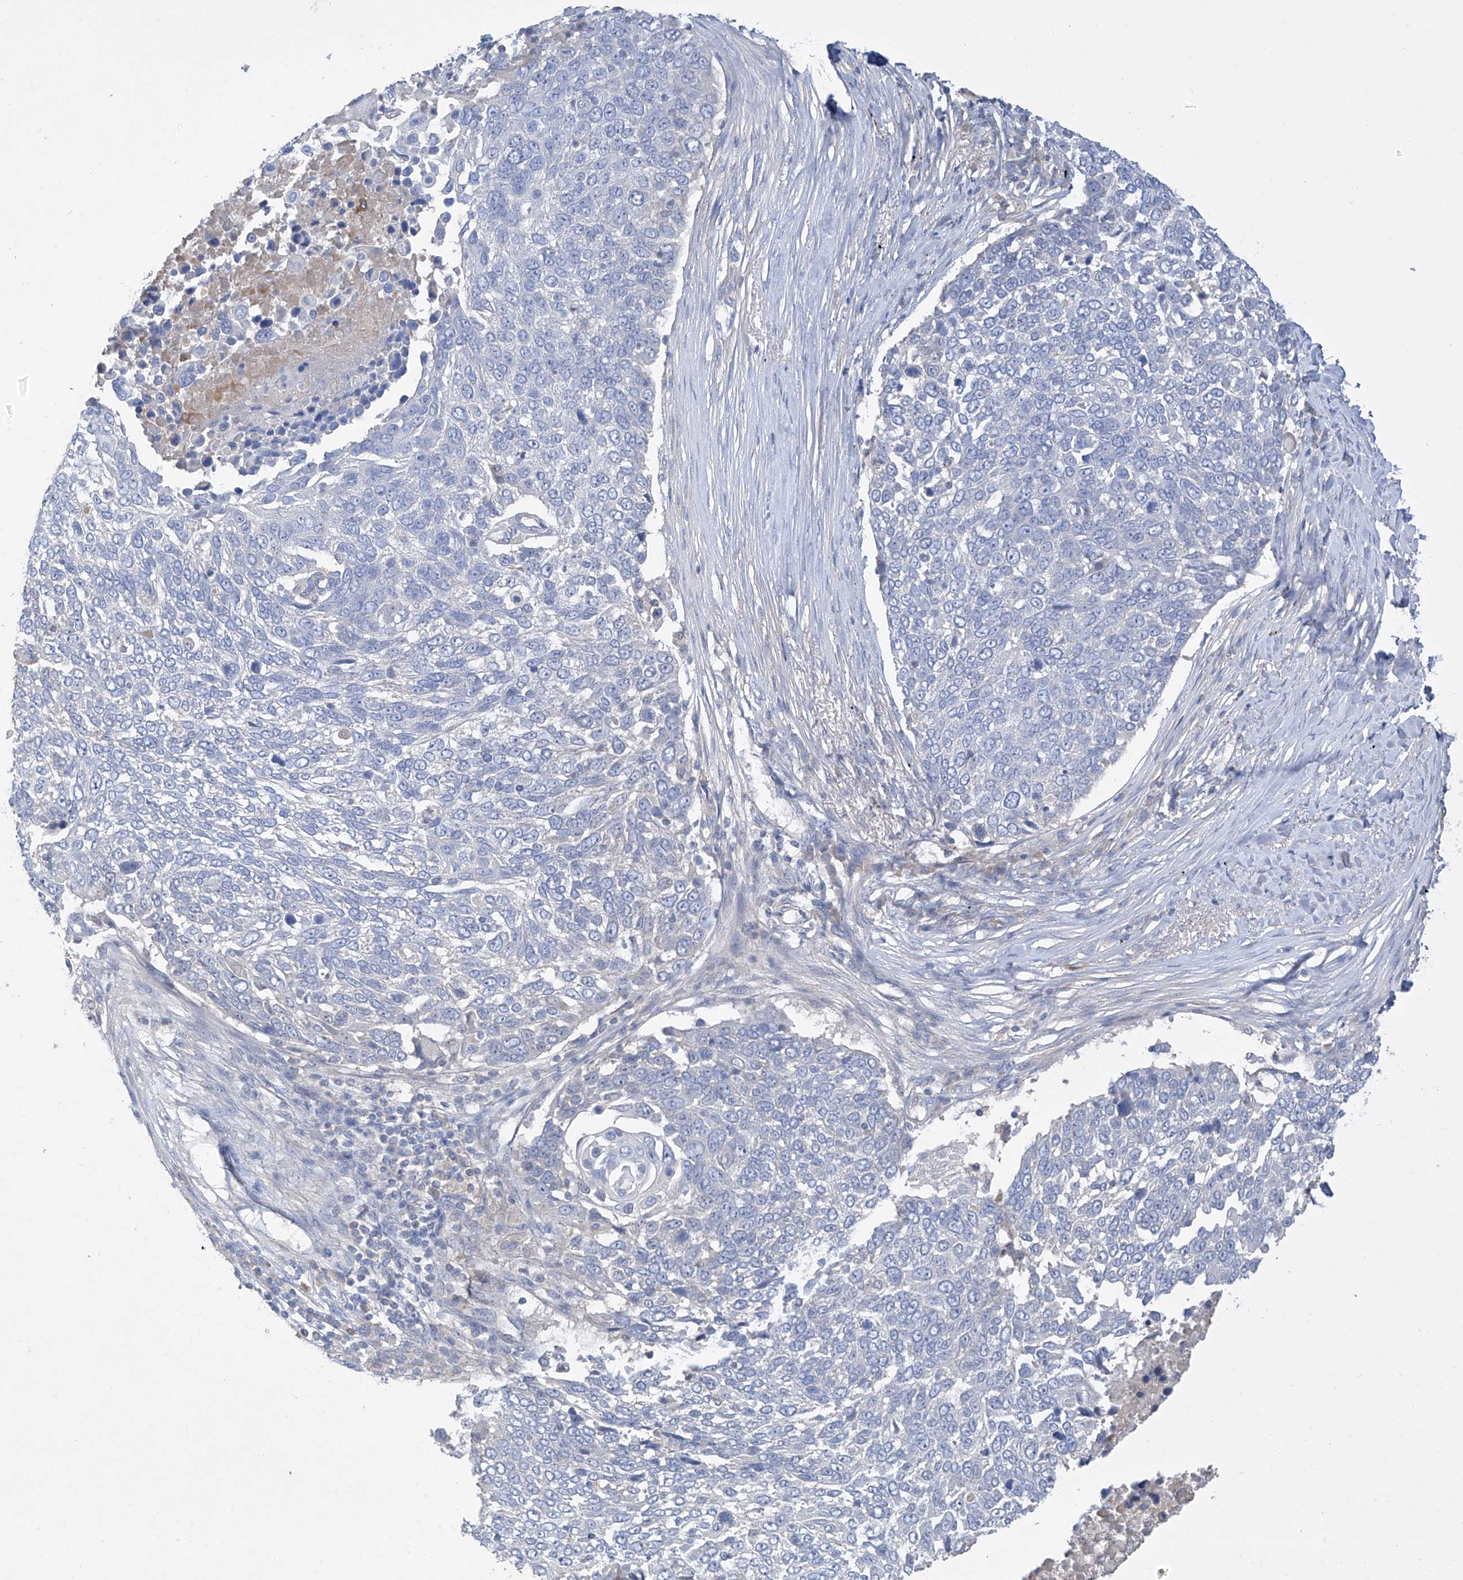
{"staining": {"intensity": "negative", "quantity": "none", "location": "none"}, "tissue": "lung cancer", "cell_type": "Tumor cells", "image_type": "cancer", "snomed": [{"axis": "morphology", "description": "Squamous cell carcinoma, NOS"}, {"axis": "topography", "description": "Lung"}], "caption": "Immunohistochemical staining of lung squamous cell carcinoma reveals no significant staining in tumor cells. The staining was performed using DAB to visualize the protein expression in brown, while the nuclei were stained in blue with hematoxylin (Magnification: 20x).", "gene": "PRSS12", "patient": {"sex": "male", "age": 66}}